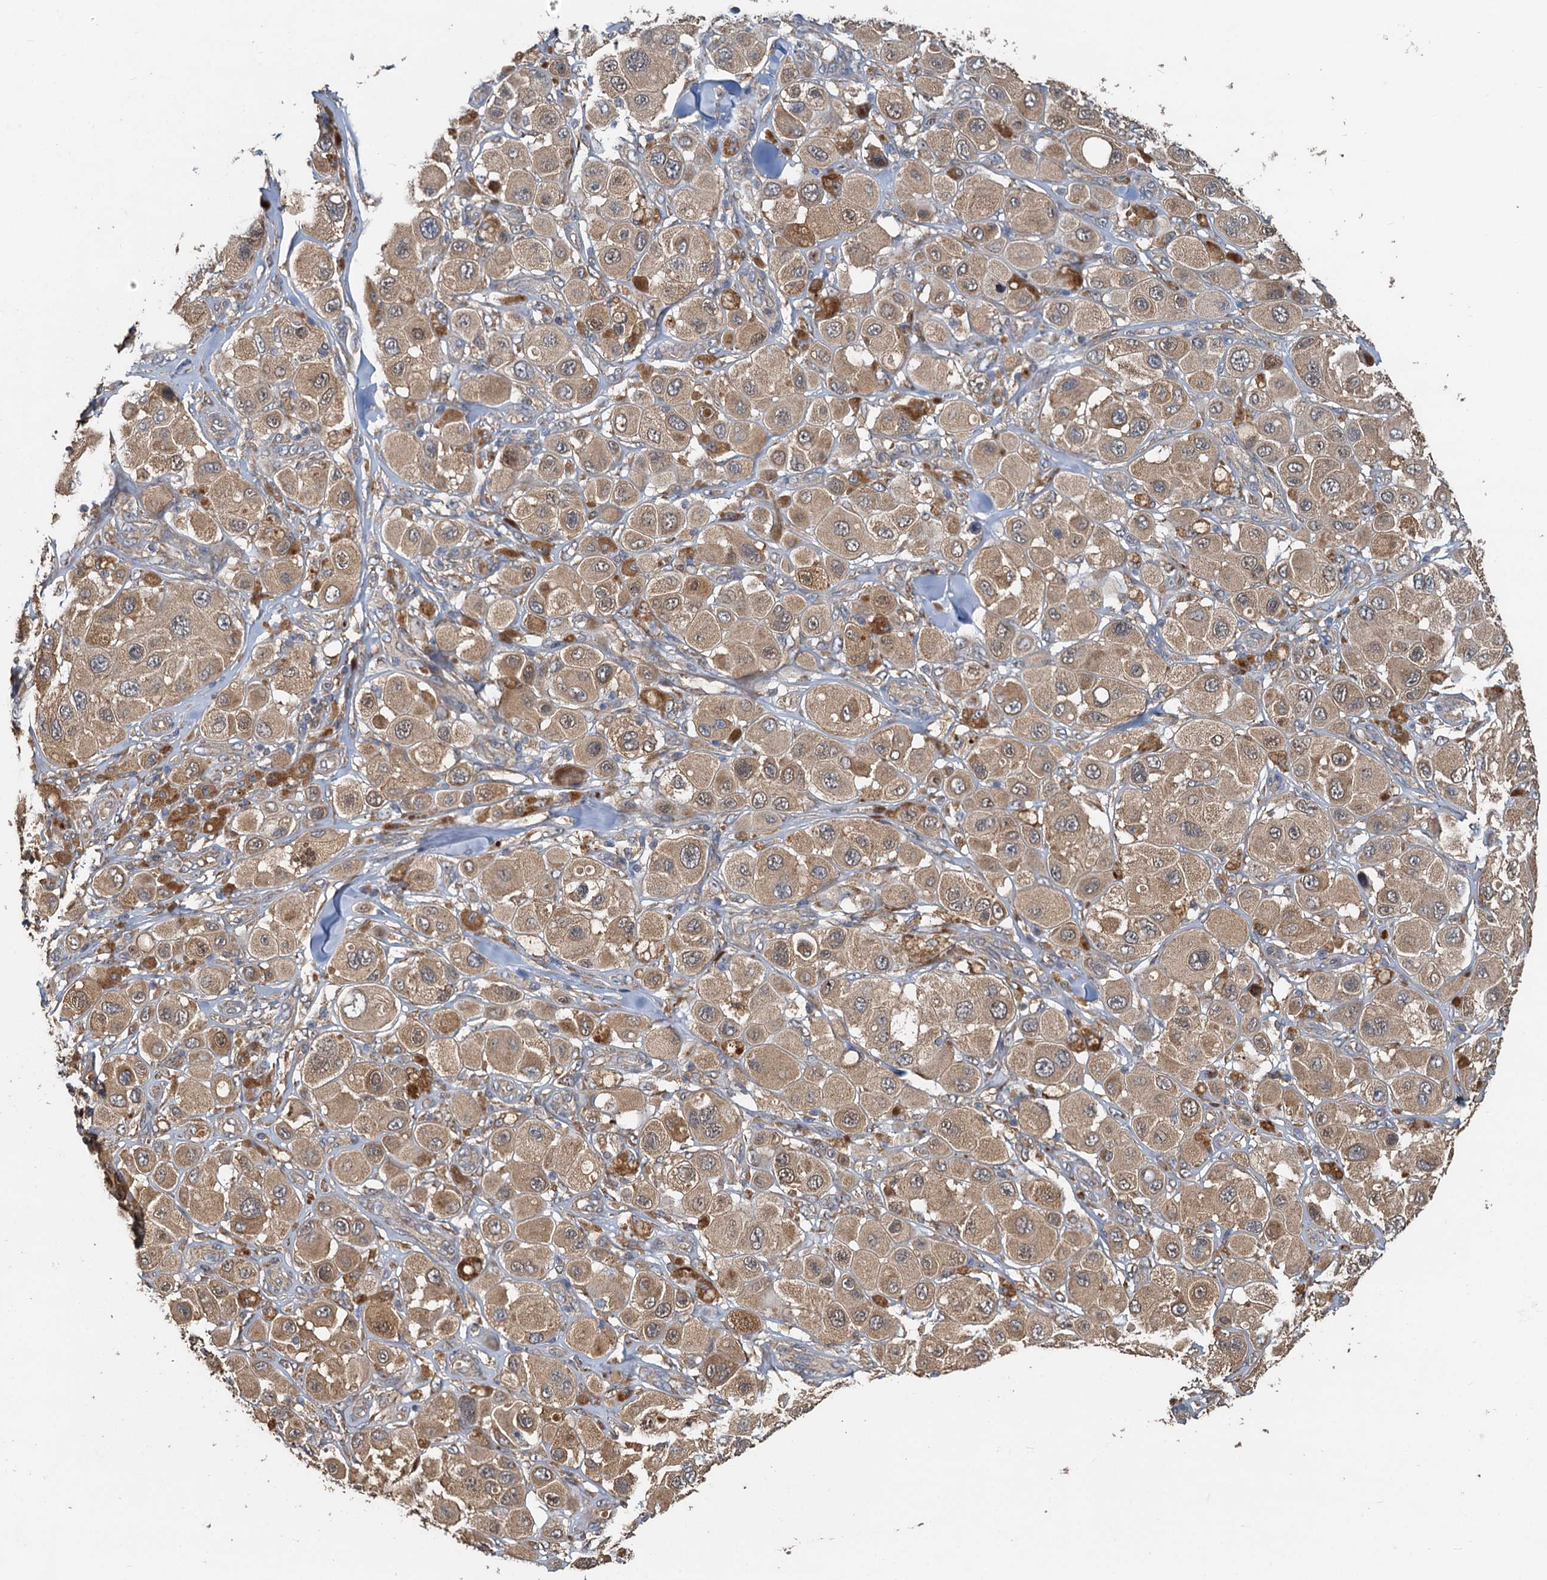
{"staining": {"intensity": "moderate", "quantity": "25%-75%", "location": "cytoplasmic/membranous"}, "tissue": "melanoma", "cell_type": "Tumor cells", "image_type": "cancer", "snomed": [{"axis": "morphology", "description": "Malignant melanoma, Metastatic site"}, {"axis": "topography", "description": "Skin"}], "caption": "Melanoma stained with a brown dye demonstrates moderate cytoplasmic/membranous positive staining in about 25%-75% of tumor cells.", "gene": "HYI", "patient": {"sex": "male", "age": 41}}